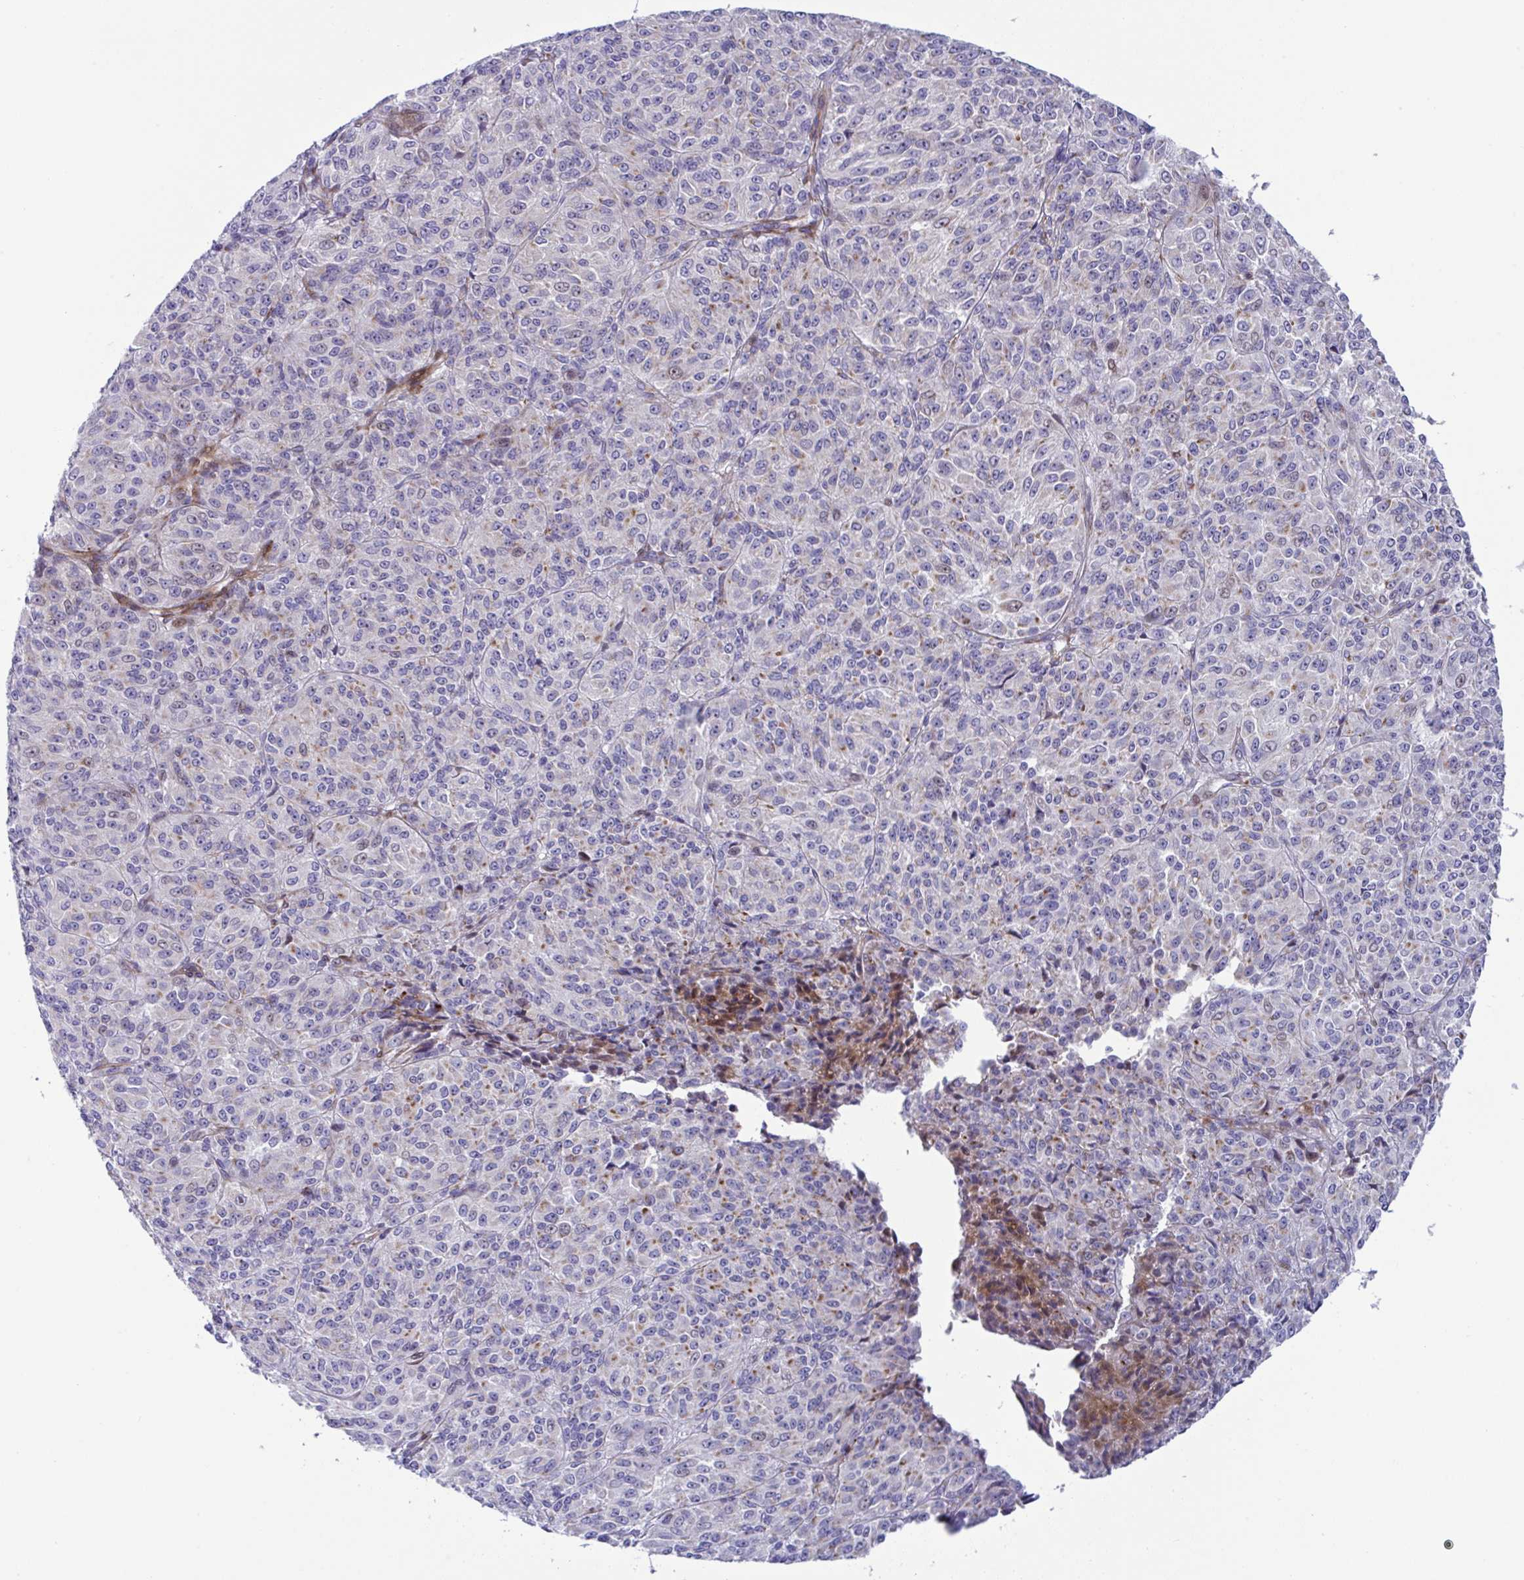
{"staining": {"intensity": "negative", "quantity": "none", "location": "none"}, "tissue": "melanoma", "cell_type": "Tumor cells", "image_type": "cancer", "snomed": [{"axis": "morphology", "description": "Malignant melanoma, Metastatic site"}, {"axis": "topography", "description": "Brain"}], "caption": "High power microscopy histopathology image of an IHC micrograph of malignant melanoma (metastatic site), revealing no significant positivity in tumor cells. (Immunohistochemistry, brightfield microscopy, high magnification).", "gene": "ZNF713", "patient": {"sex": "female", "age": 56}}